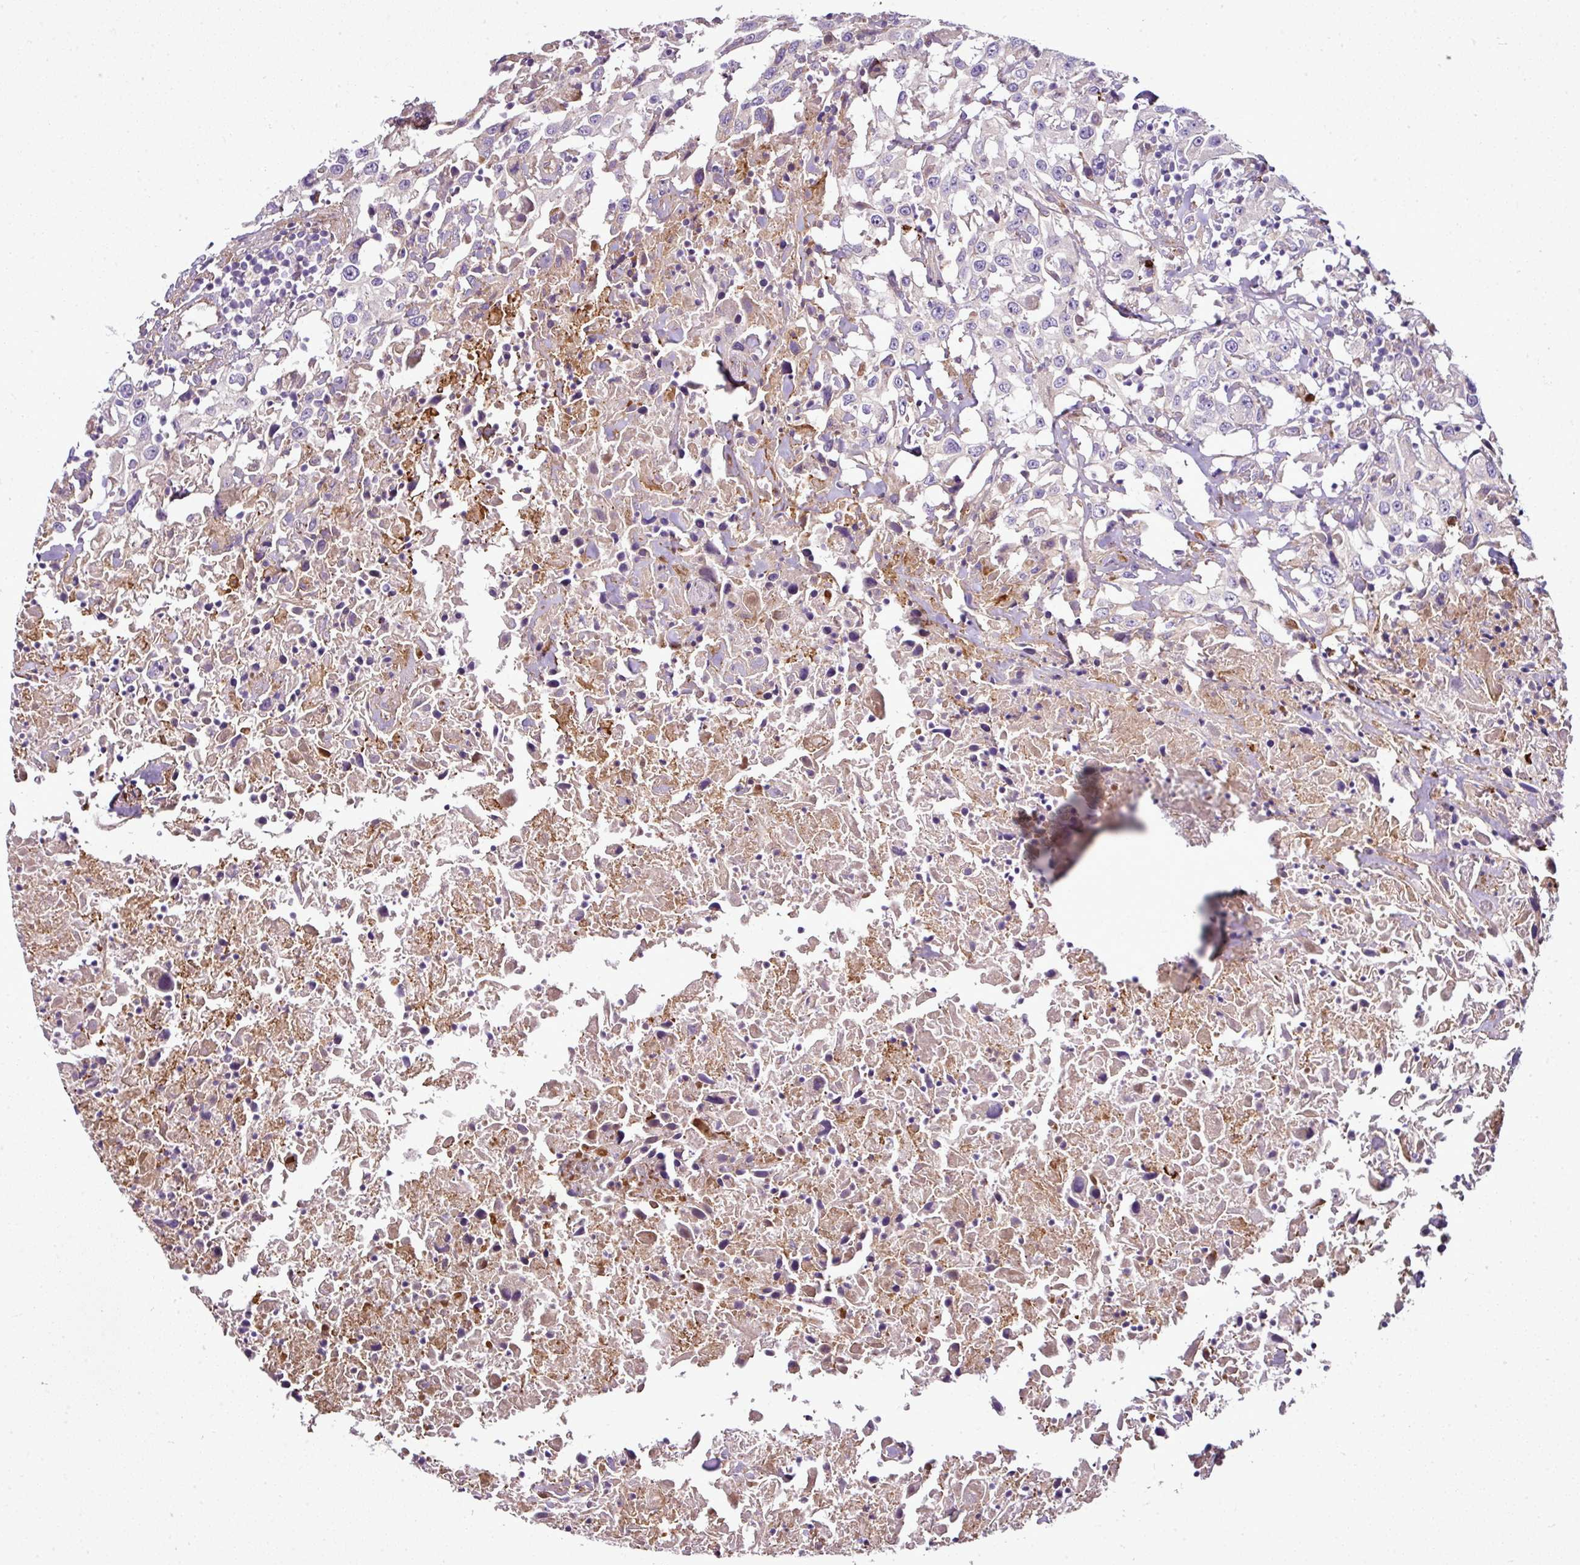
{"staining": {"intensity": "negative", "quantity": "none", "location": "none"}, "tissue": "urothelial cancer", "cell_type": "Tumor cells", "image_type": "cancer", "snomed": [{"axis": "morphology", "description": "Urothelial carcinoma, High grade"}, {"axis": "topography", "description": "Urinary bladder"}], "caption": "Protein analysis of urothelial cancer displays no significant staining in tumor cells. Nuclei are stained in blue.", "gene": "GAN", "patient": {"sex": "male", "age": 61}}